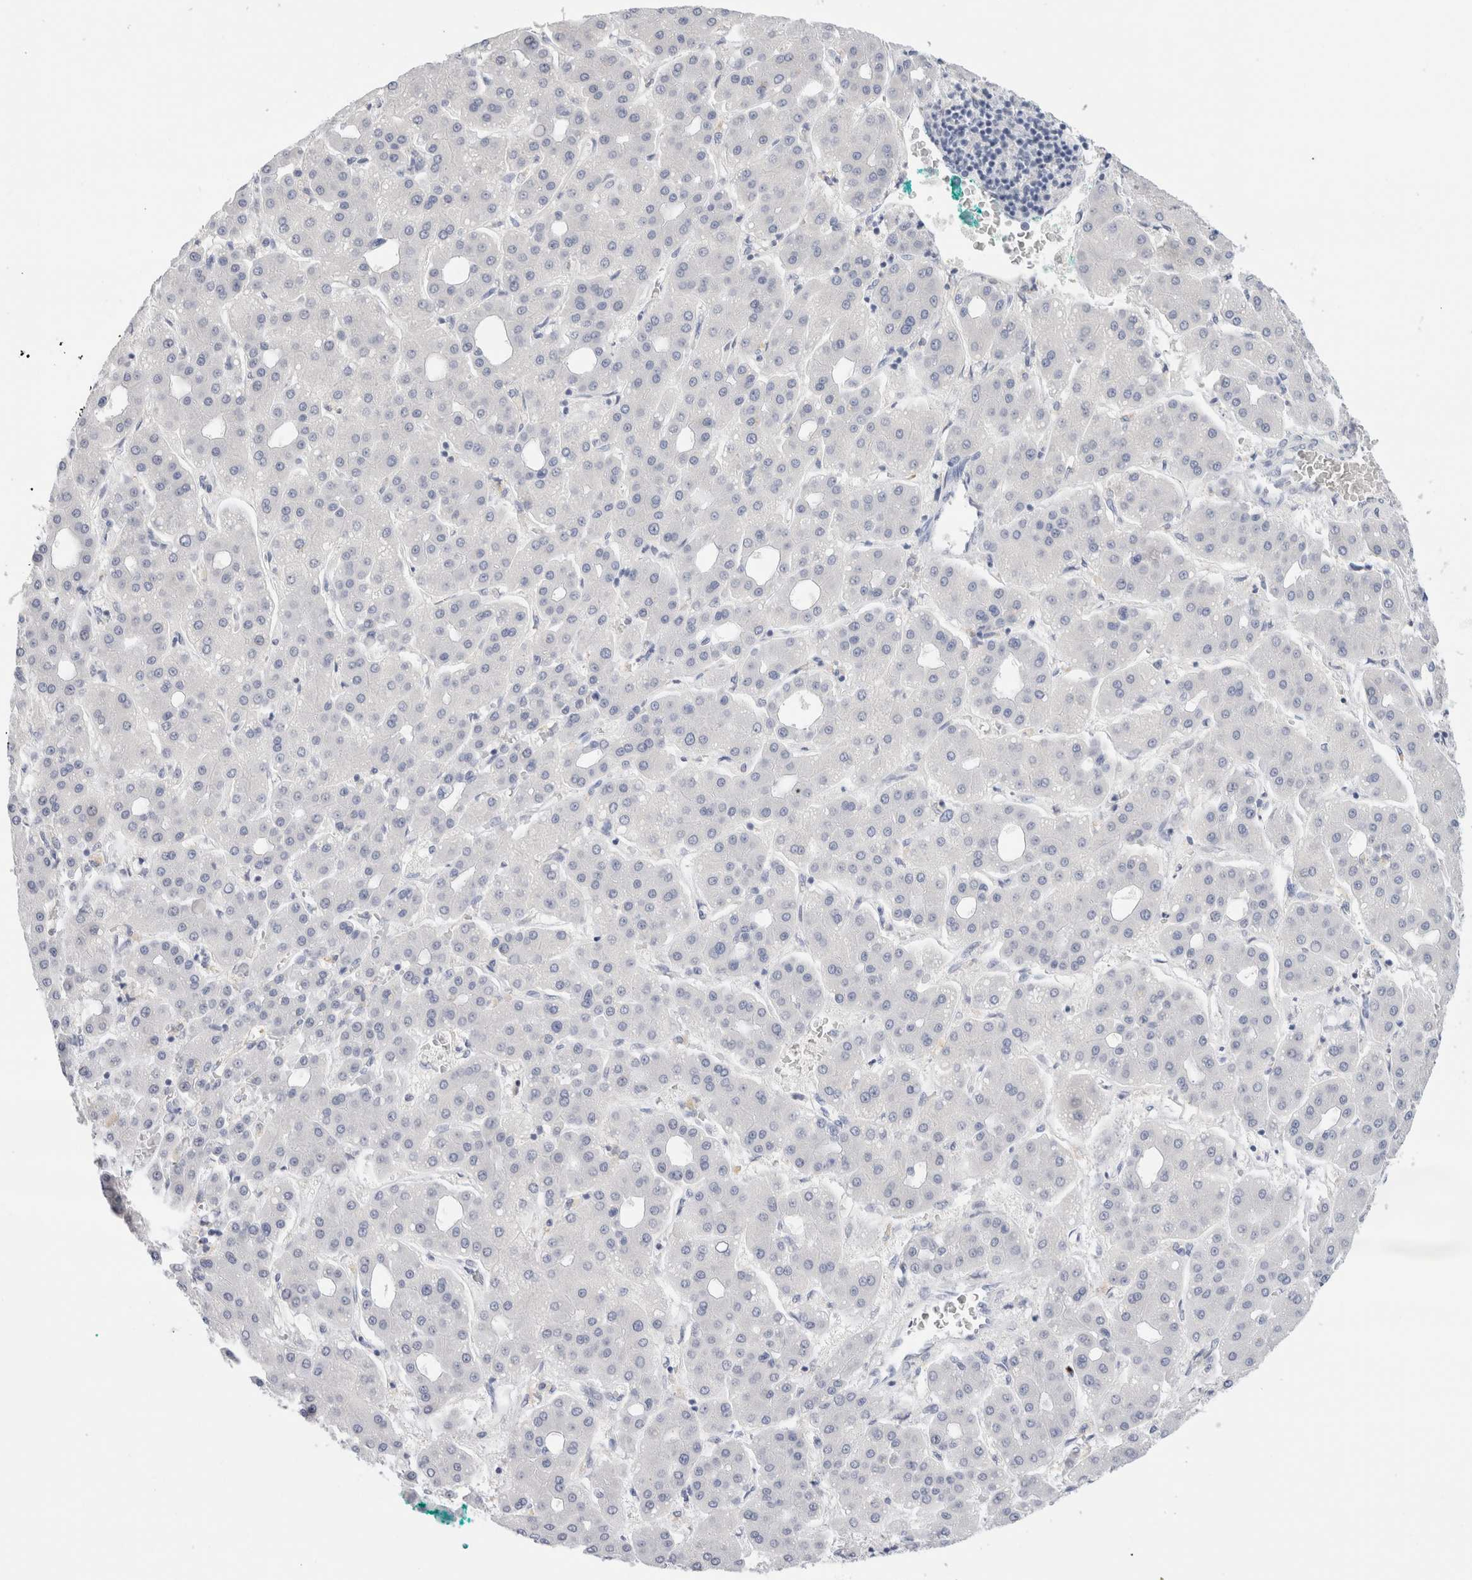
{"staining": {"intensity": "negative", "quantity": "none", "location": "none"}, "tissue": "liver cancer", "cell_type": "Tumor cells", "image_type": "cancer", "snomed": [{"axis": "morphology", "description": "Carcinoma, Hepatocellular, NOS"}, {"axis": "topography", "description": "Liver"}], "caption": "IHC of human liver hepatocellular carcinoma exhibits no staining in tumor cells.", "gene": "ADAM30", "patient": {"sex": "male", "age": 65}}